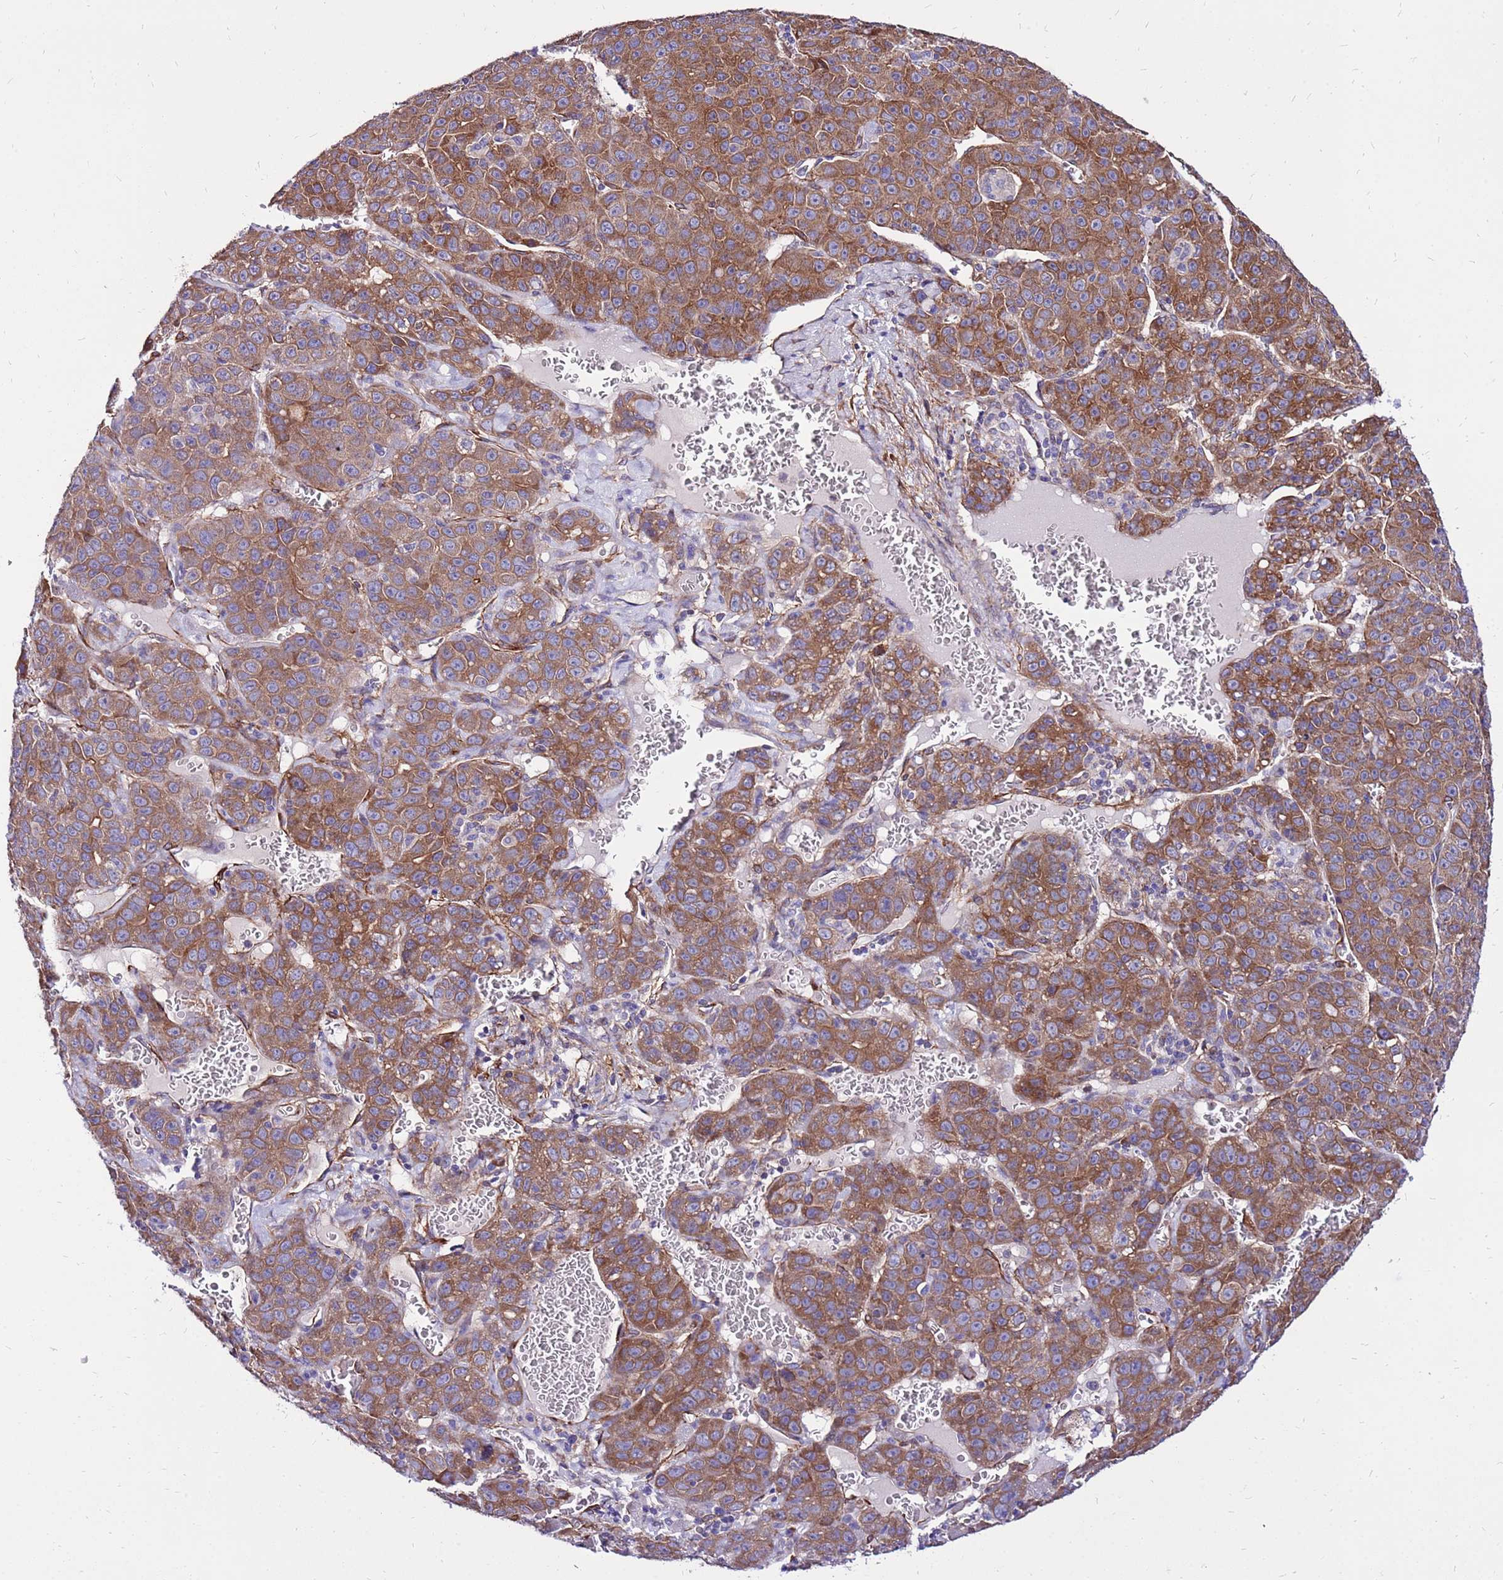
{"staining": {"intensity": "strong", "quantity": ">75%", "location": "cytoplasmic/membranous"}, "tissue": "liver cancer", "cell_type": "Tumor cells", "image_type": "cancer", "snomed": [{"axis": "morphology", "description": "Carcinoma, Hepatocellular, NOS"}, {"axis": "topography", "description": "Liver"}], "caption": "Tumor cells show high levels of strong cytoplasmic/membranous expression in about >75% of cells in human hepatocellular carcinoma (liver). (Stains: DAB (3,3'-diaminobenzidine) in brown, nuclei in blue, Microscopy: brightfield microscopy at high magnification).", "gene": "EI24", "patient": {"sex": "female", "age": 53}}